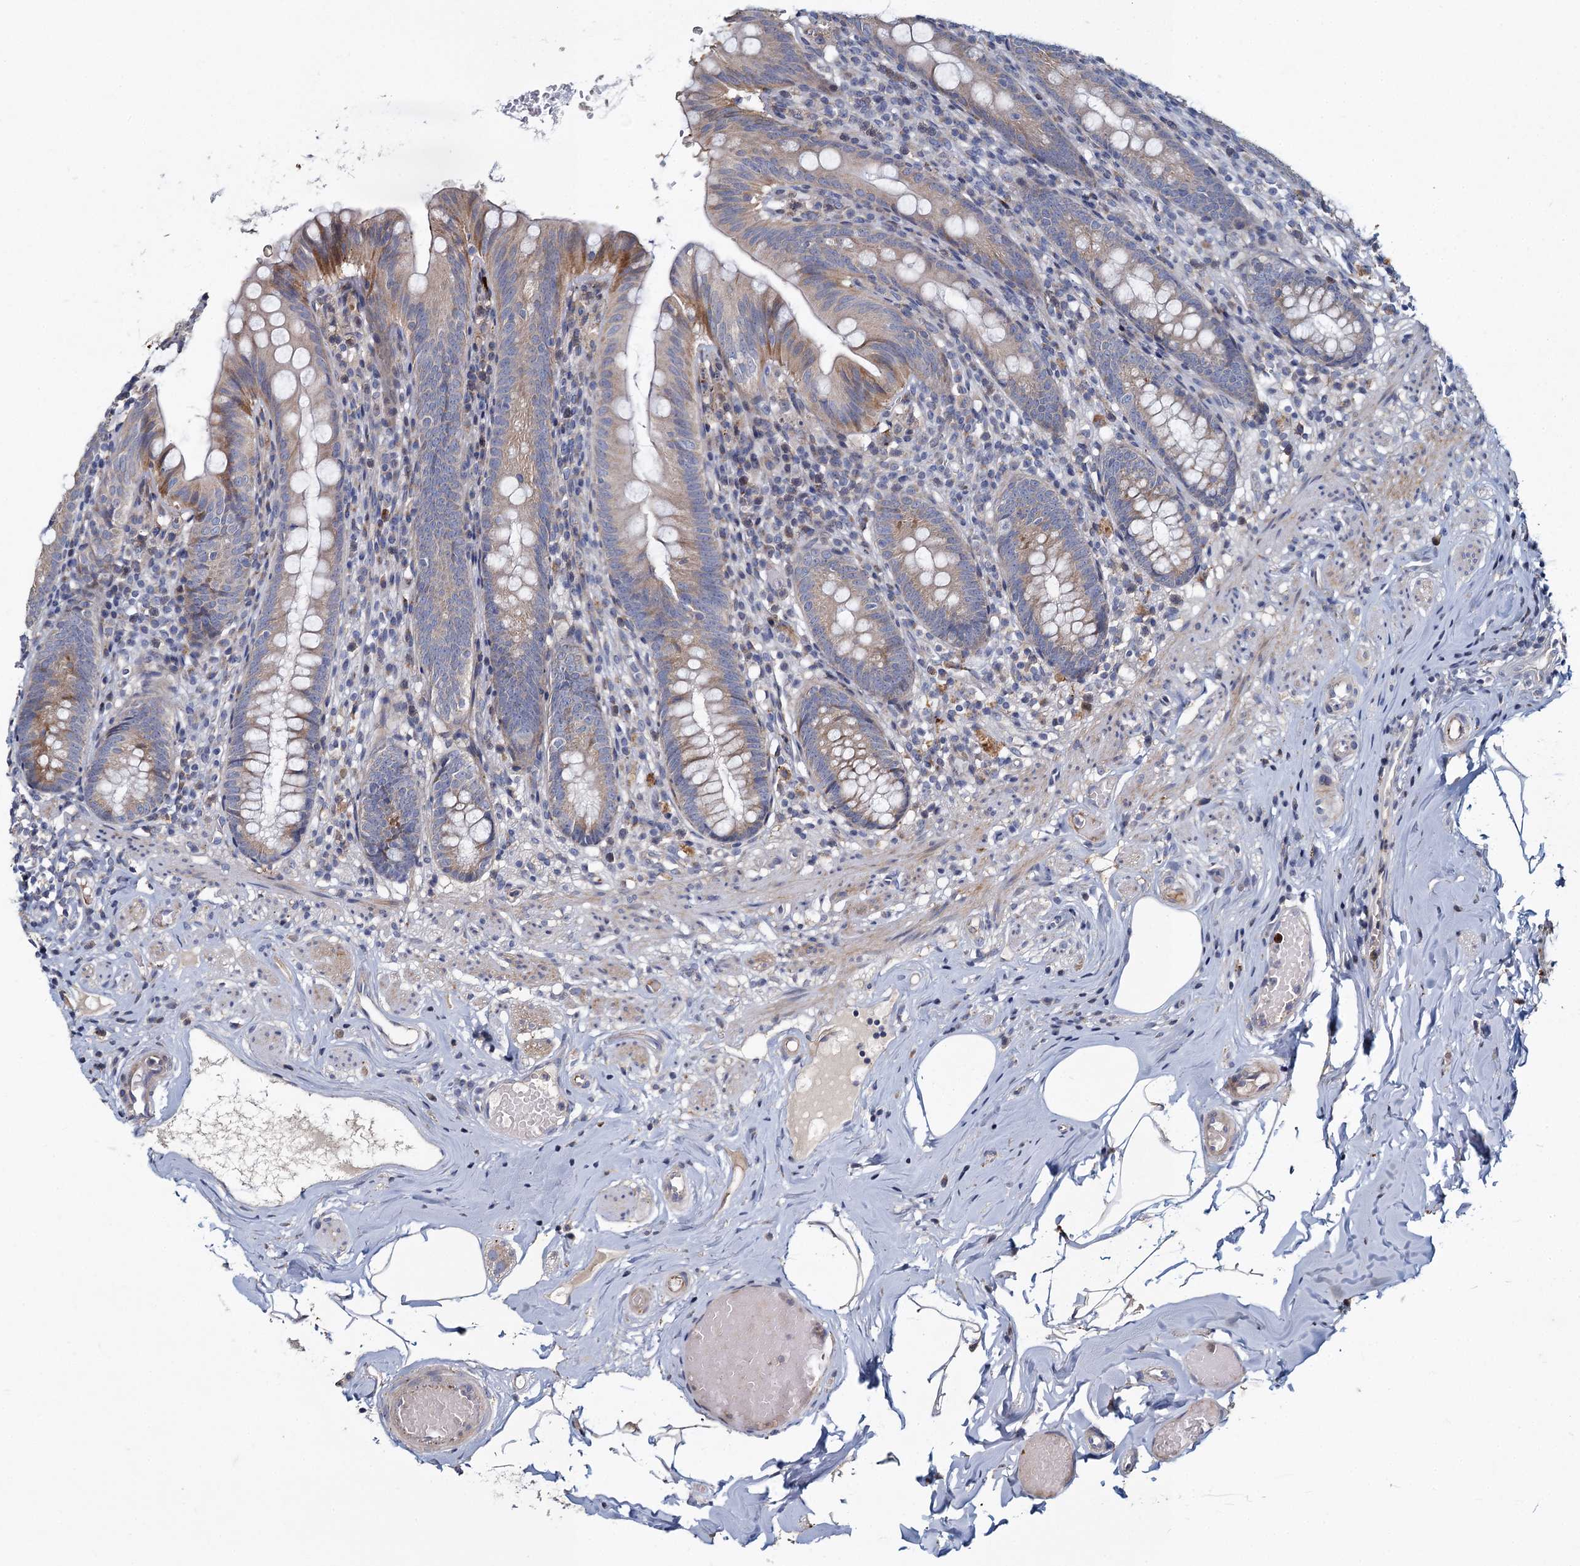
{"staining": {"intensity": "moderate", "quantity": "<25%", "location": "cytoplasmic/membranous"}, "tissue": "appendix", "cell_type": "Glandular cells", "image_type": "normal", "snomed": [{"axis": "morphology", "description": "Normal tissue, NOS"}, {"axis": "topography", "description": "Appendix"}], "caption": "The histopathology image displays staining of benign appendix, revealing moderate cytoplasmic/membranous protein expression (brown color) within glandular cells.", "gene": "DCUN1D2", "patient": {"sex": "male", "age": 55}}